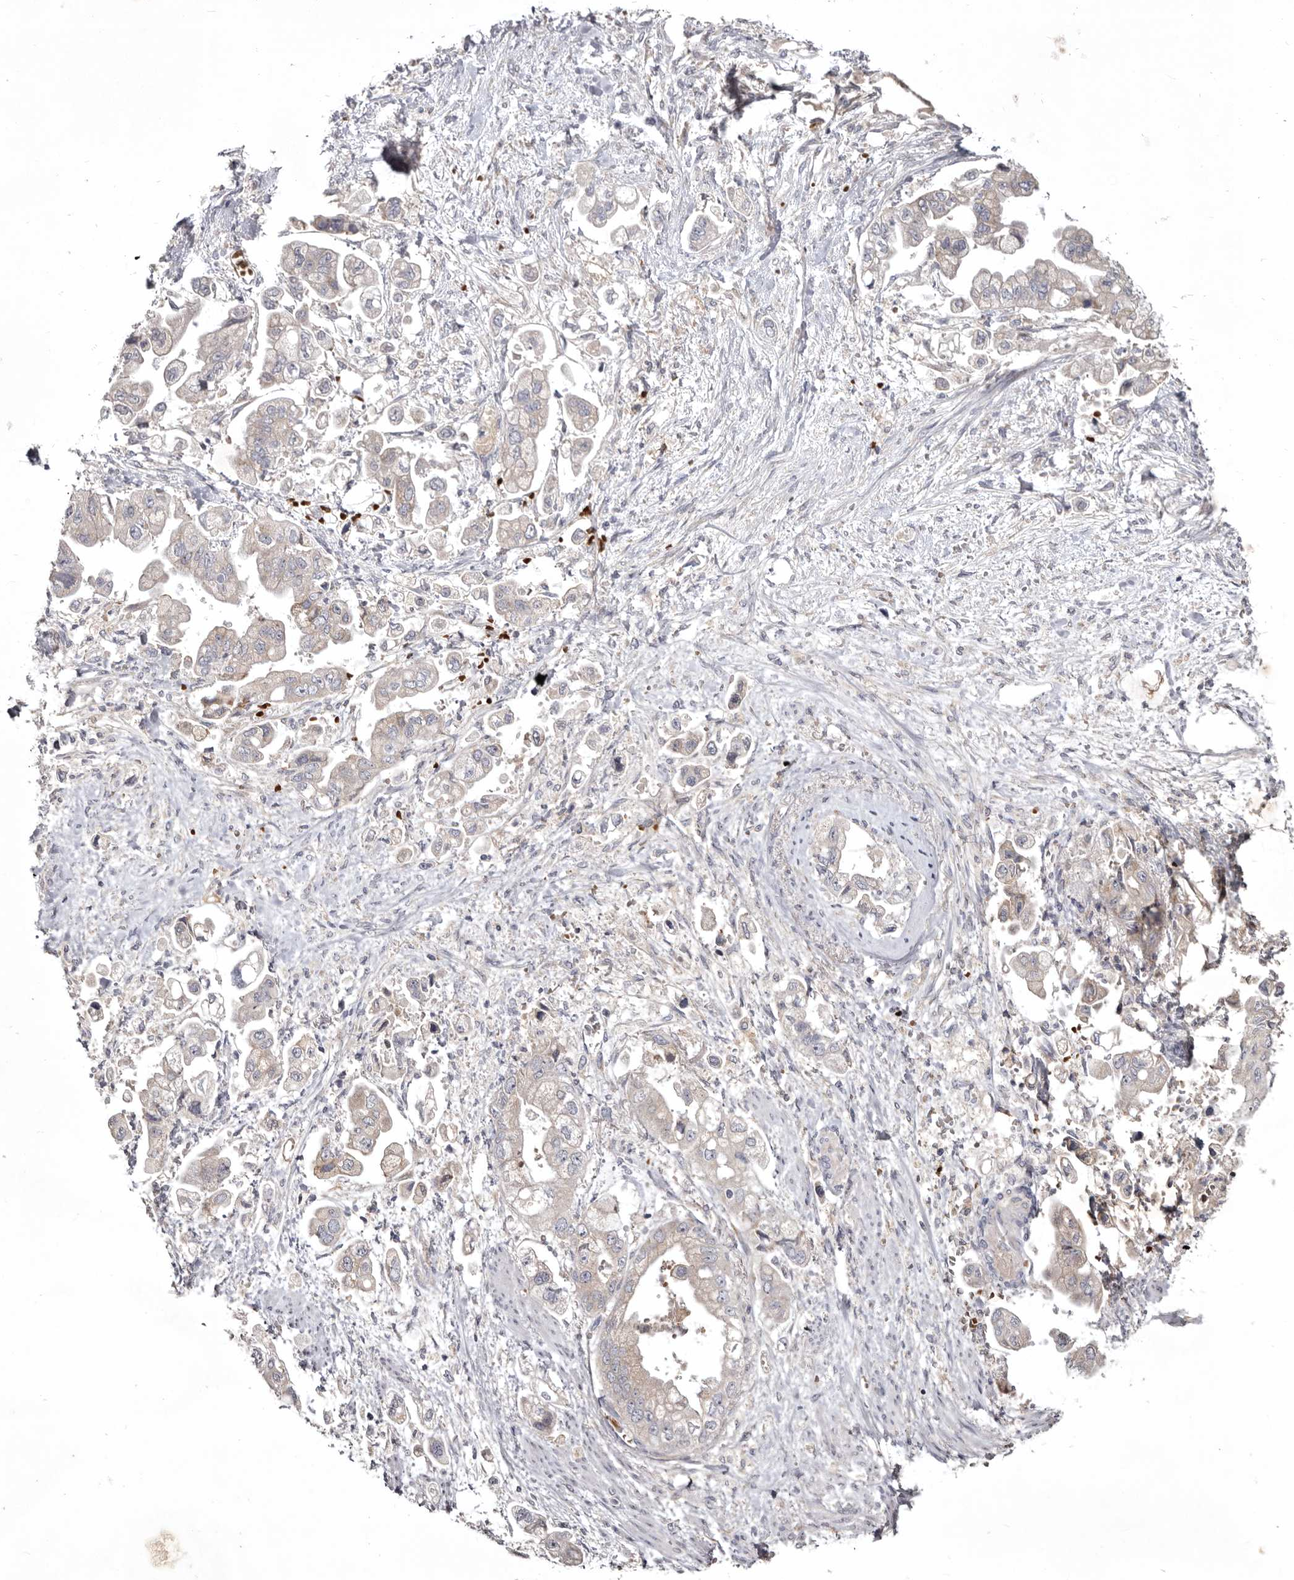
{"staining": {"intensity": "negative", "quantity": "none", "location": "none"}, "tissue": "stomach cancer", "cell_type": "Tumor cells", "image_type": "cancer", "snomed": [{"axis": "morphology", "description": "Adenocarcinoma, NOS"}, {"axis": "topography", "description": "Stomach"}], "caption": "DAB (3,3'-diaminobenzidine) immunohistochemical staining of human adenocarcinoma (stomach) demonstrates no significant positivity in tumor cells.", "gene": "NENF", "patient": {"sex": "male", "age": 62}}